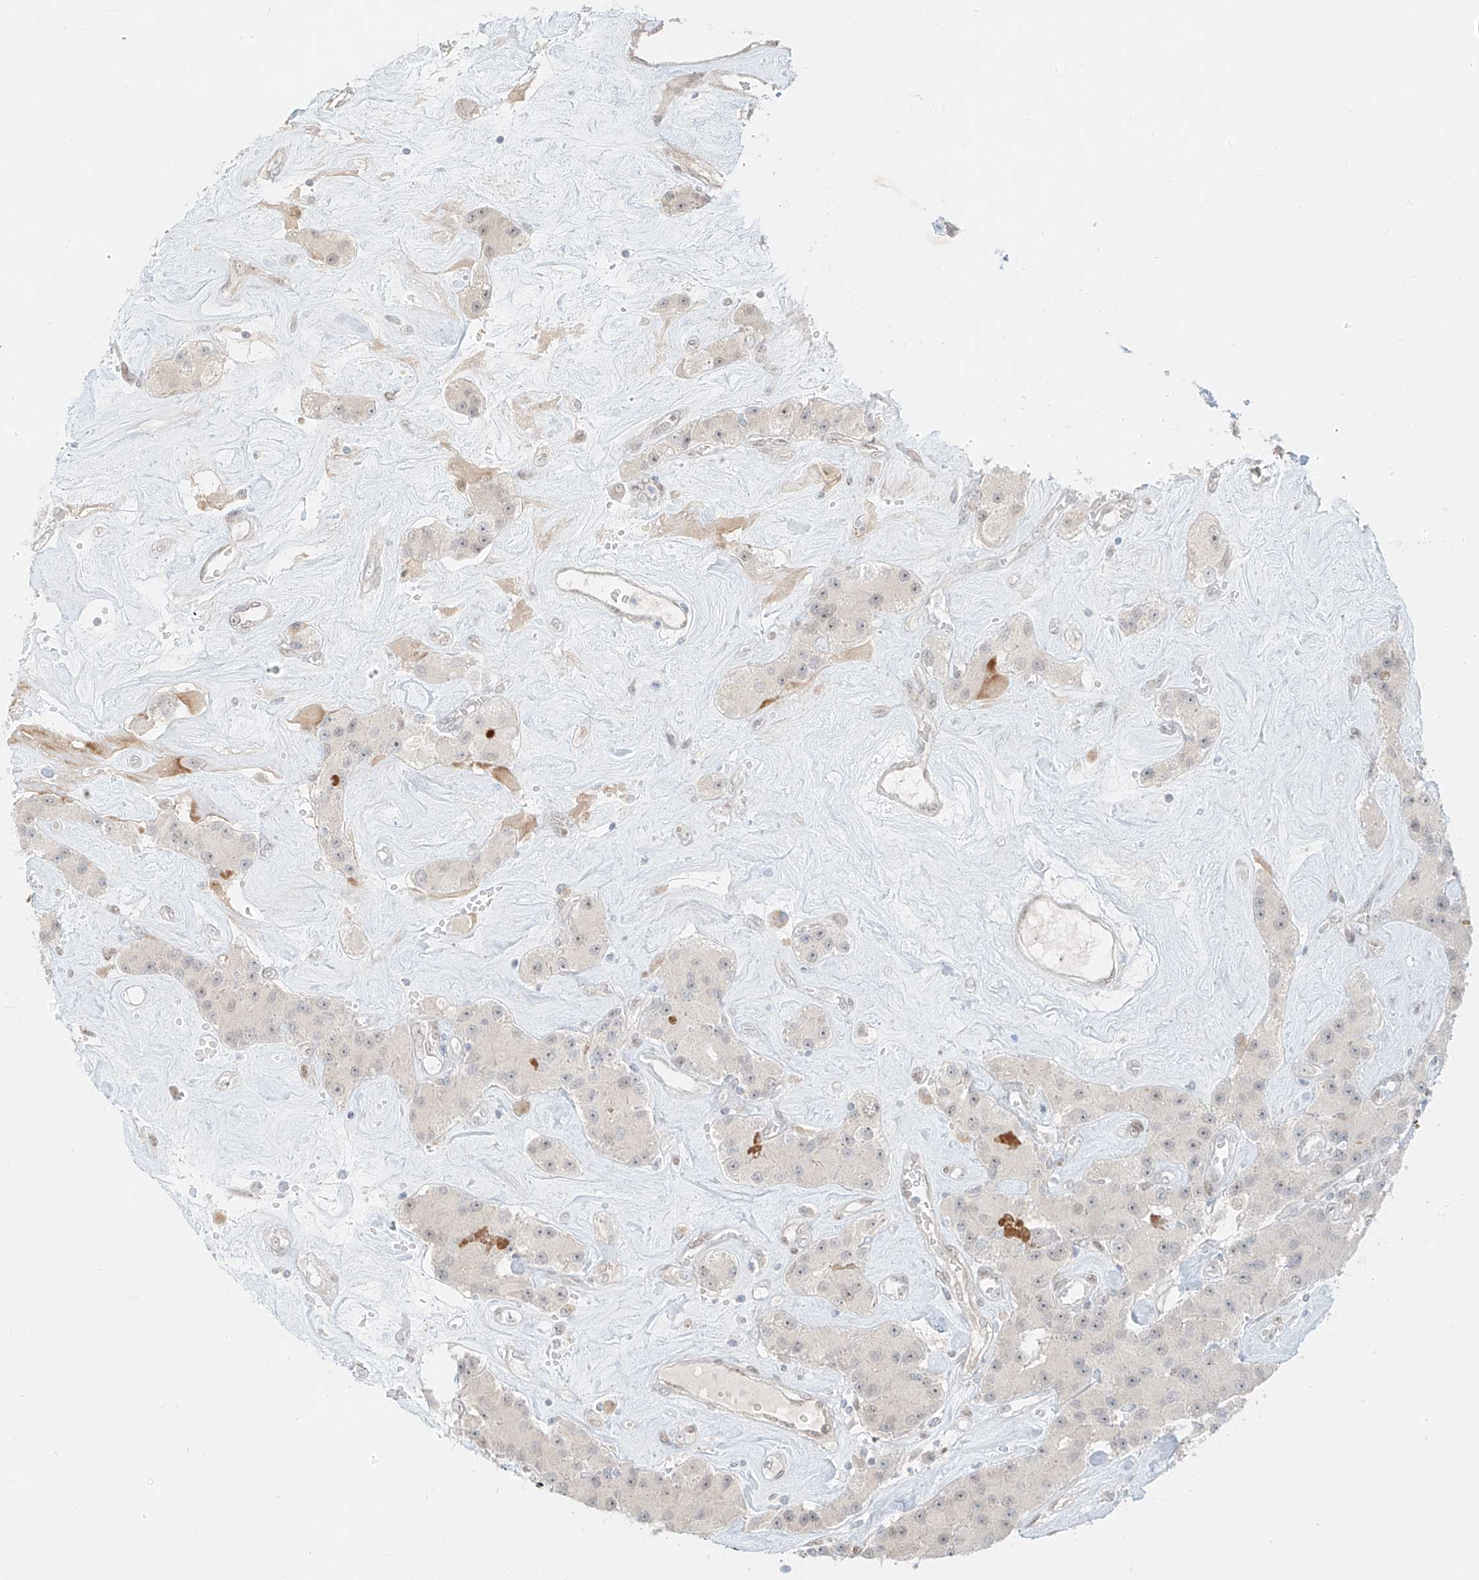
{"staining": {"intensity": "negative", "quantity": "none", "location": "none"}, "tissue": "carcinoid", "cell_type": "Tumor cells", "image_type": "cancer", "snomed": [{"axis": "morphology", "description": "Carcinoid, malignant, NOS"}, {"axis": "topography", "description": "Pancreas"}], "caption": "Immunohistochemistry image of malignant carcinoid stained for a protein (brown), which shows no staining in tumor cells.", "gene": "ZNF774", "patient": {"sex": "male", "age": 41}}